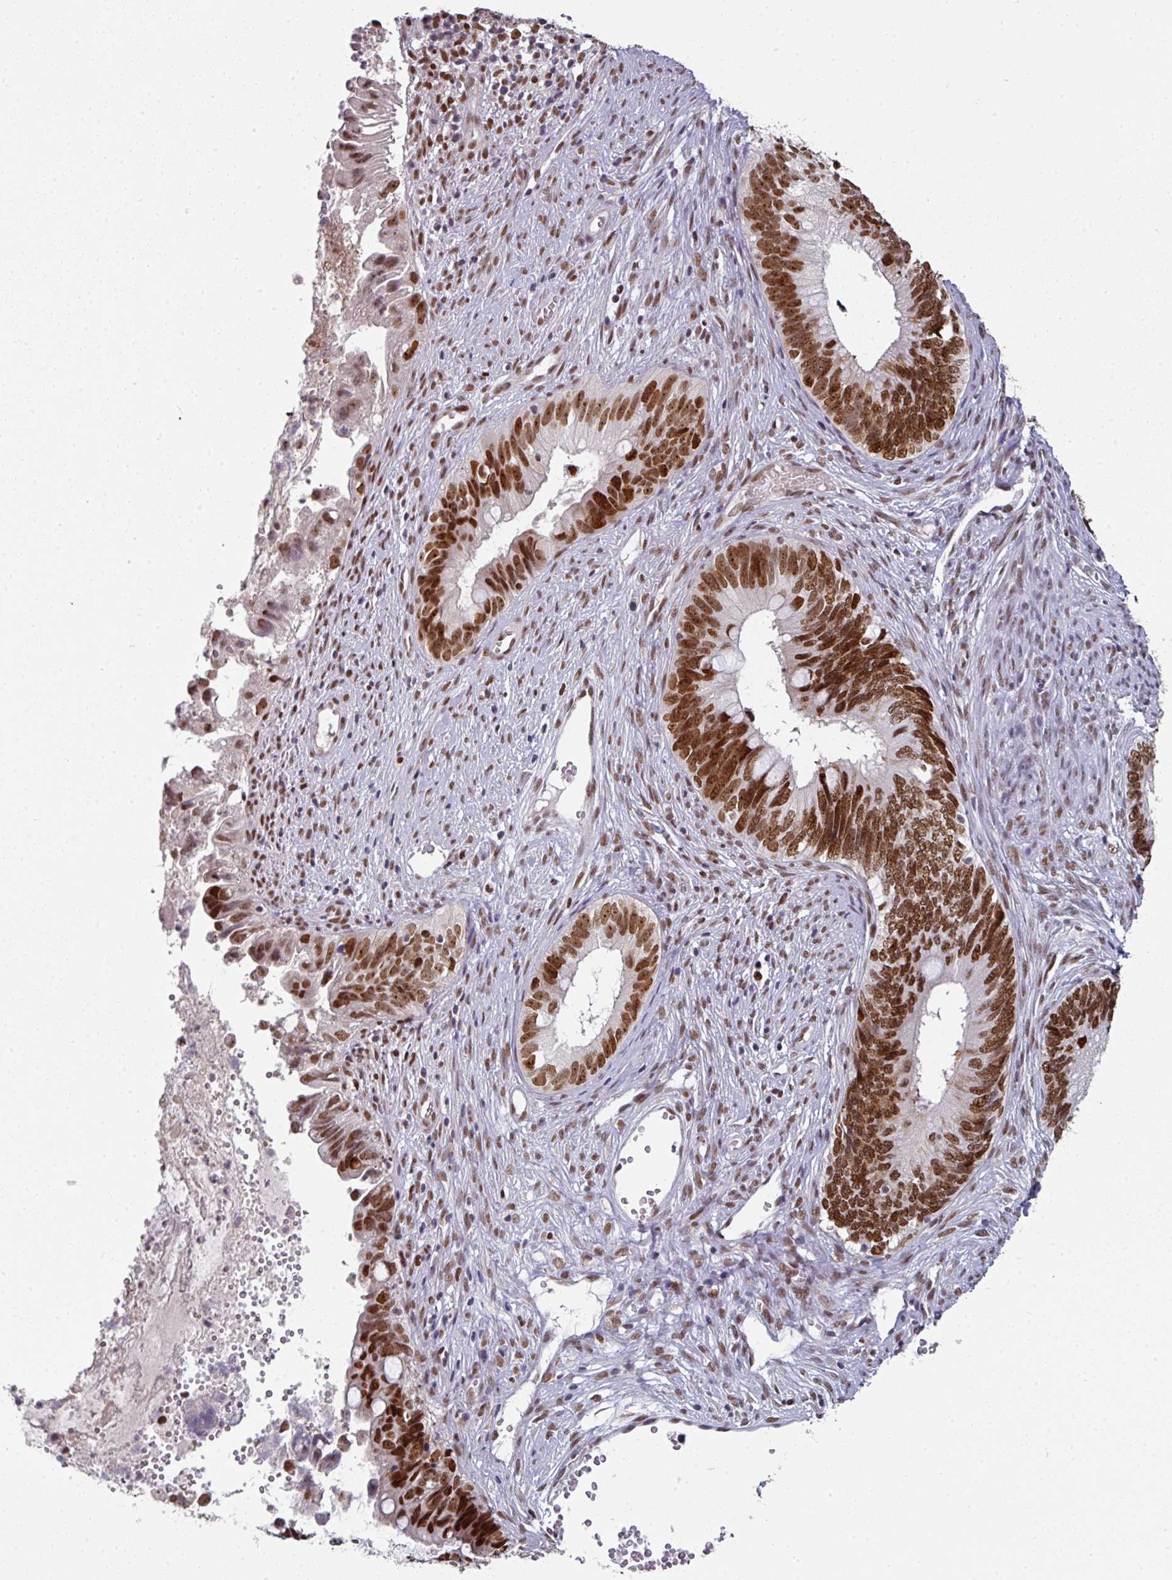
{"staining": {"intensity": "strong", "quantity": ">75%", "location": "nuclear"}, "tissue": "cervical cancer", "cell_type": "Tumor cells", "image_type": "cancer", "snomed": [{"axis": "morphology", "description": "Adenocarcinoma, NOS"}, {"axis": "topography", "description": "Cervix"}], "caption": "Immunohistochemical staining of cervical adenocarcinoma reveals high levels of strong nuclear protein staining in about >75% of tumor cells.", "gene": "RAD50", "patient": {"sex": "female", "age": 42}}